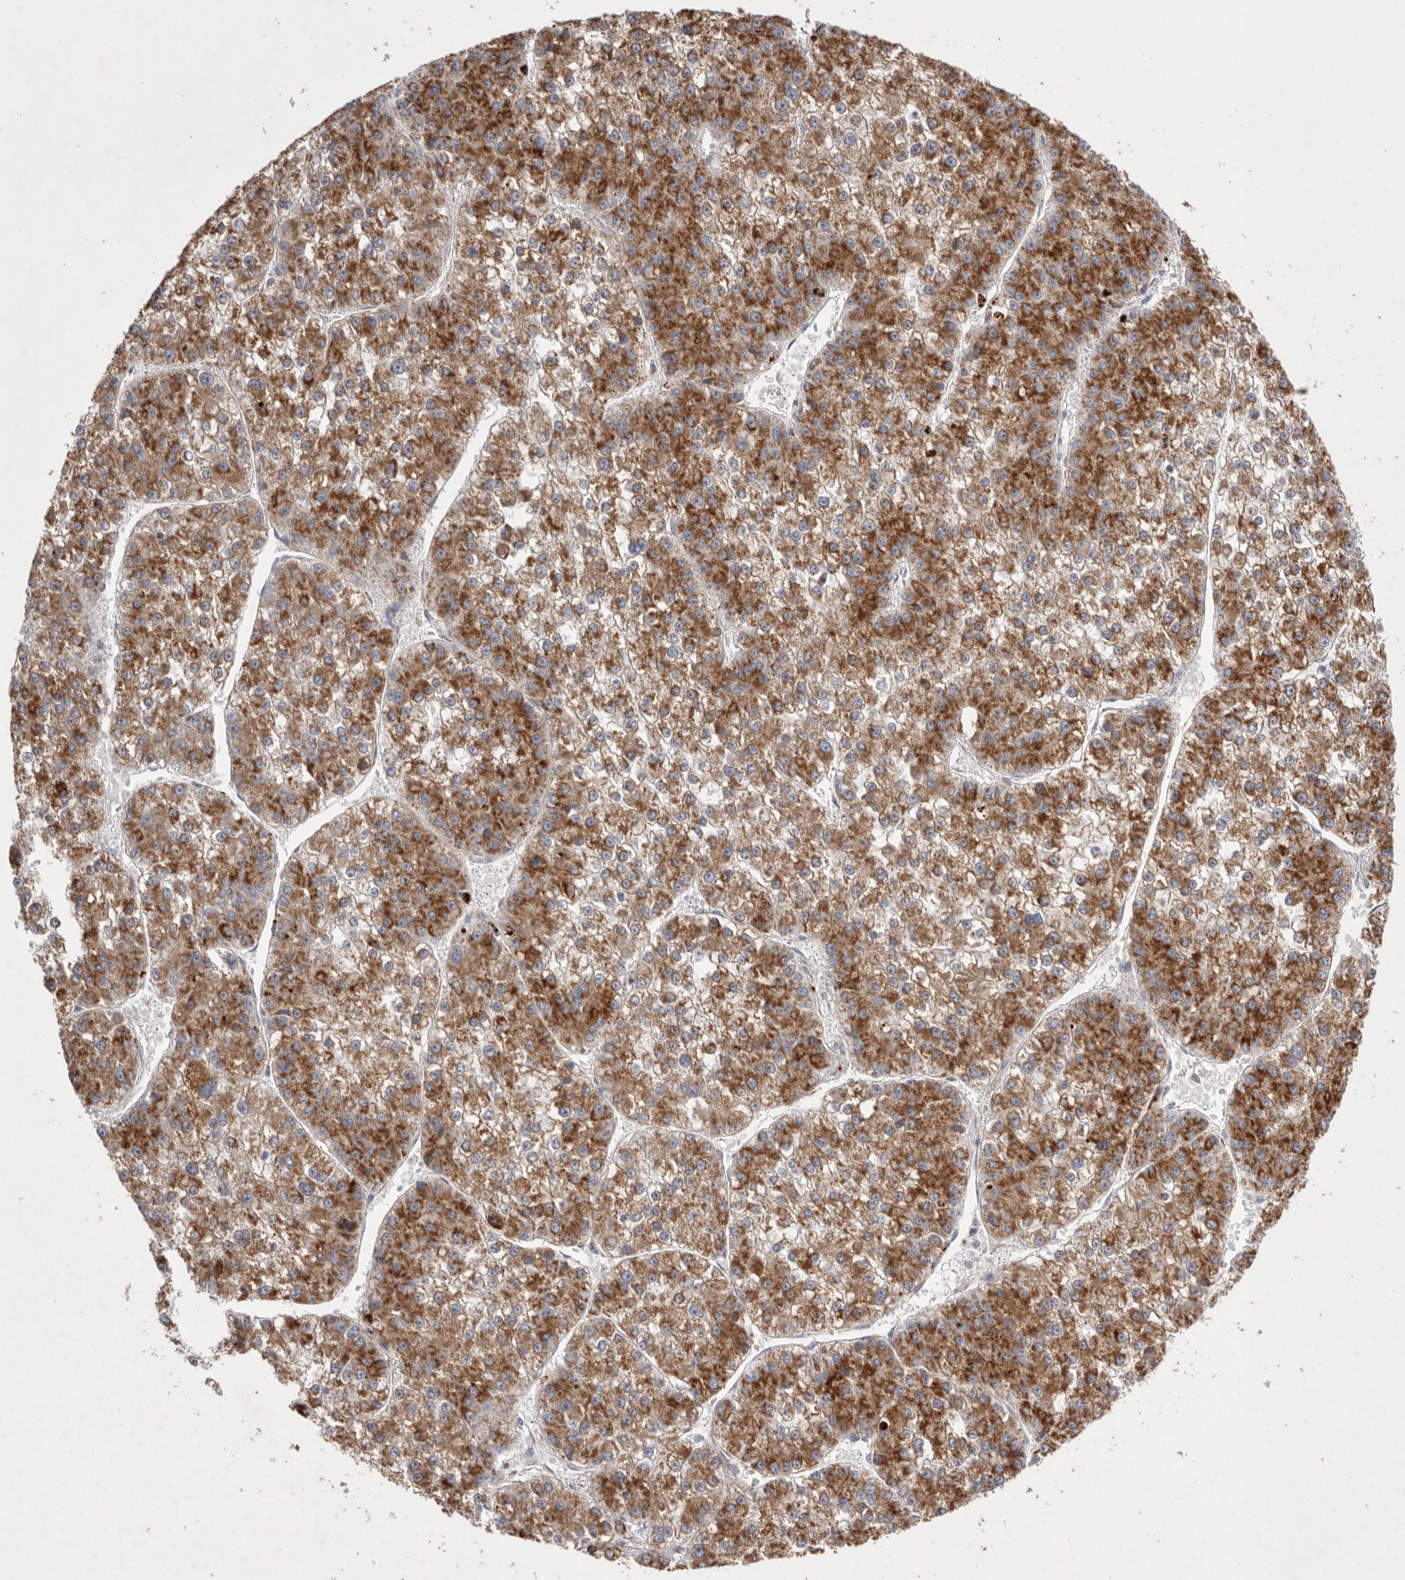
{"staining": {"intensity": "moderate", "quantity": ">75%", "location": "cytoplasmic/membranous"}, "tissue": "liver cancer", "cell_type": "Tumor cells", "image_type": "cancer", "snomed": [{"axis": "morphology", "description": "Carcinoma, Hepatocellular, NOS"}, {"axis": "topography", "description": "Liver"}], "caption": "Immunohistochemistry (IHC) of hepatocellular carcinoma (liver) demonstrates medium levels of moderate cytoplasmic/membranous staining in about >75% of tumor cells.", "gene": "VDAC3", "patient": {"sex": "female", "age": 73}}